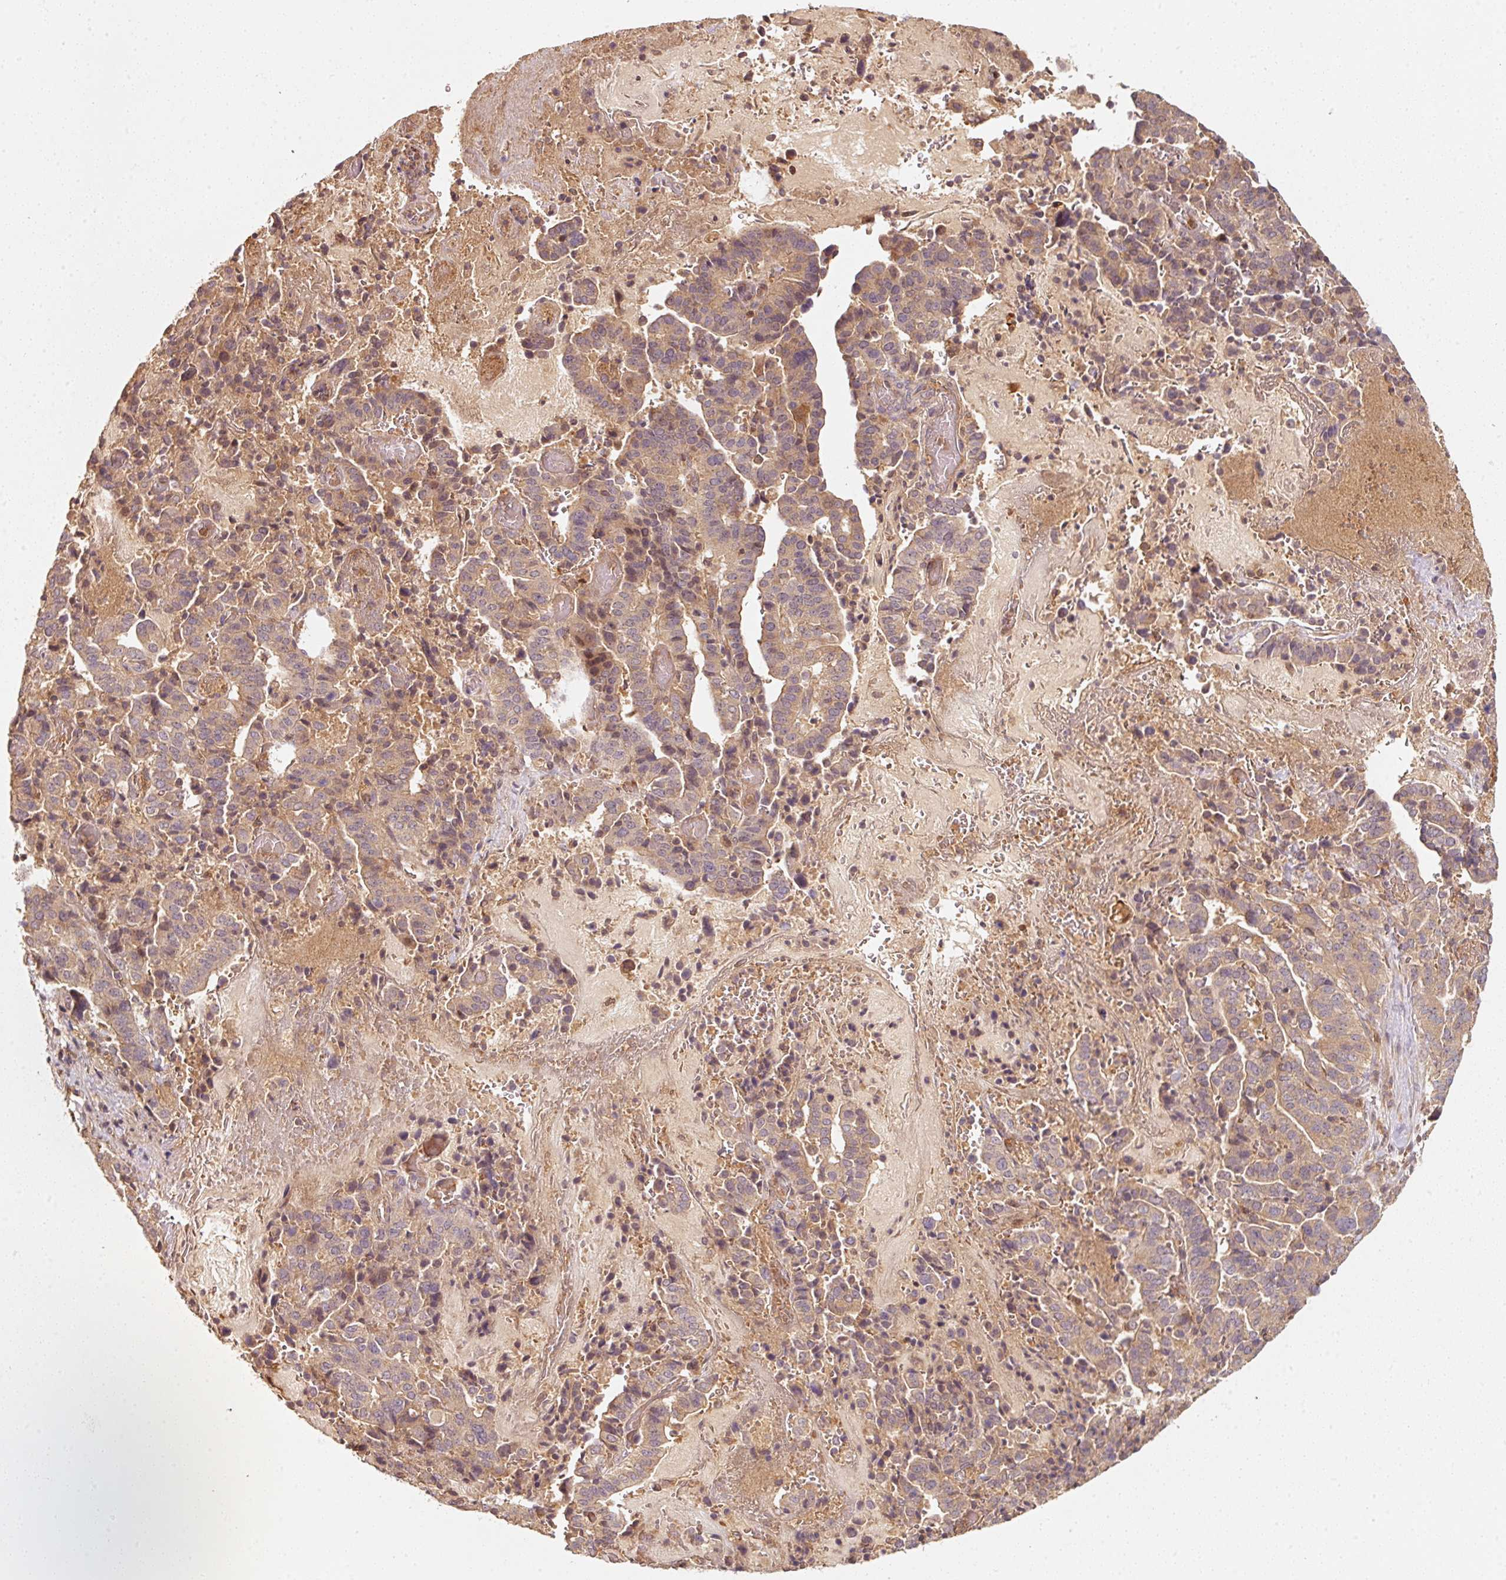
{"staining": {"intensity": "weak", "quantity": ">75%", "location": "cytoplasmic/membranous"}, "tissue": "stomach cancer", "cell_type": "Tumor cells", "image_type": "cancer", "snomed": [{"axis": "morphology", "description": "Adenocarcinoma, NOS"}, {"axis": "topography", "description": "Stomach"}], "caption": "The immunohistochemical stain labels weak cytoplasmic/membranous expression in tumor cells of adenocarcinoma (stomach) tissue.", "gene": "RRAS2", "patient": {"sex": "male", "age": 48}}